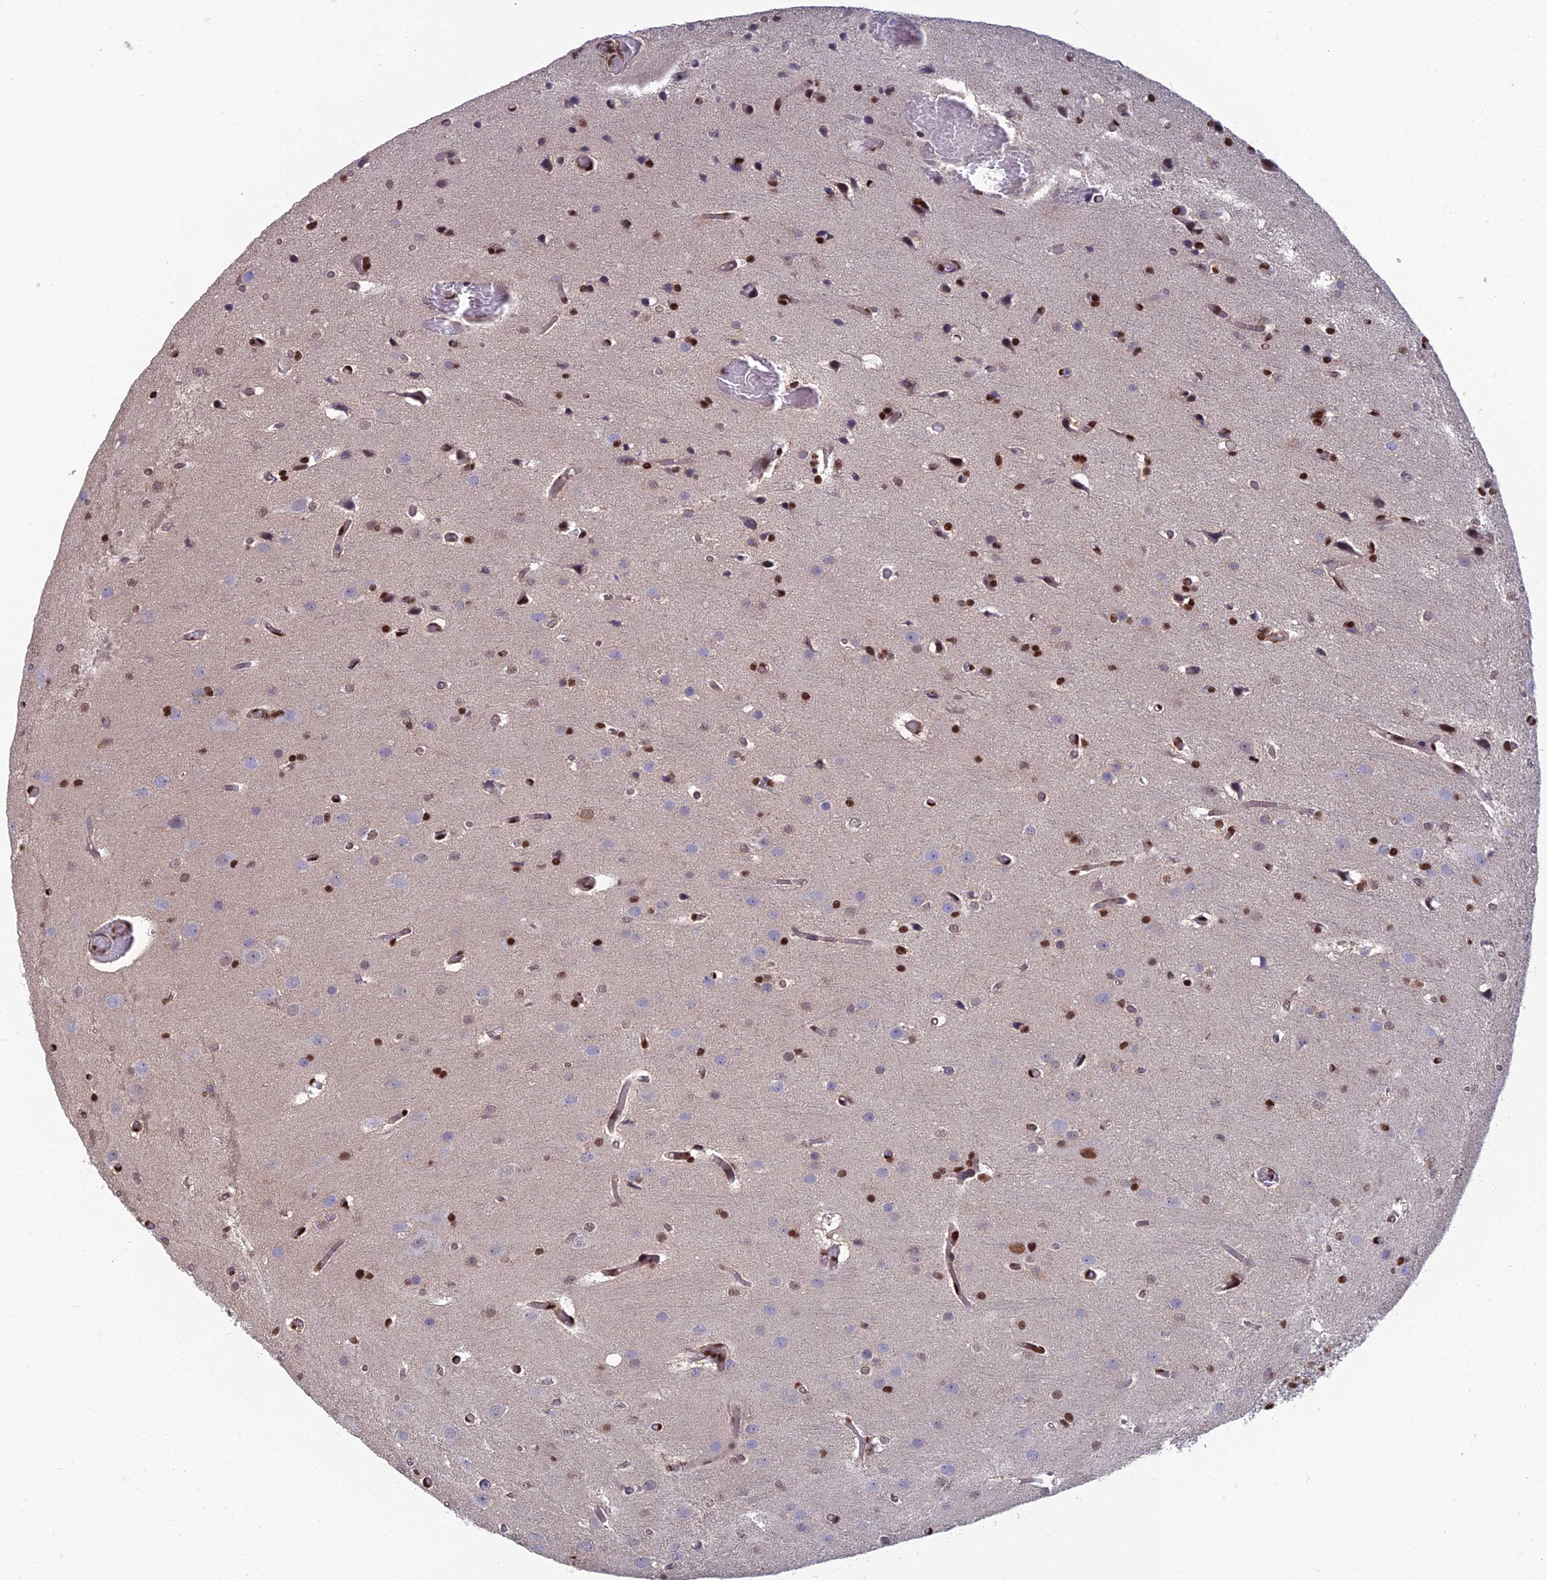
{"staining": {"intensity": "strong", "quantity": "25%-75%", "location": "nuclear"}, "tissue": "glioma", "cell_type": "Tumor cells", "image_type": "cancer", "snomed": [{"axis": "morphology", "description": "Glioma, malignant, High grade"}, {"axis": "topography", "description": "Brain"}], "caption": "Immunohistochemical staining of malignant glioma (high-grade) exhibits high levels of strong nuclear protein expression in about 25%-75% of tumor cells.", "gene": "DNPEP", "patient": {"sex": "female", "age": 50}}